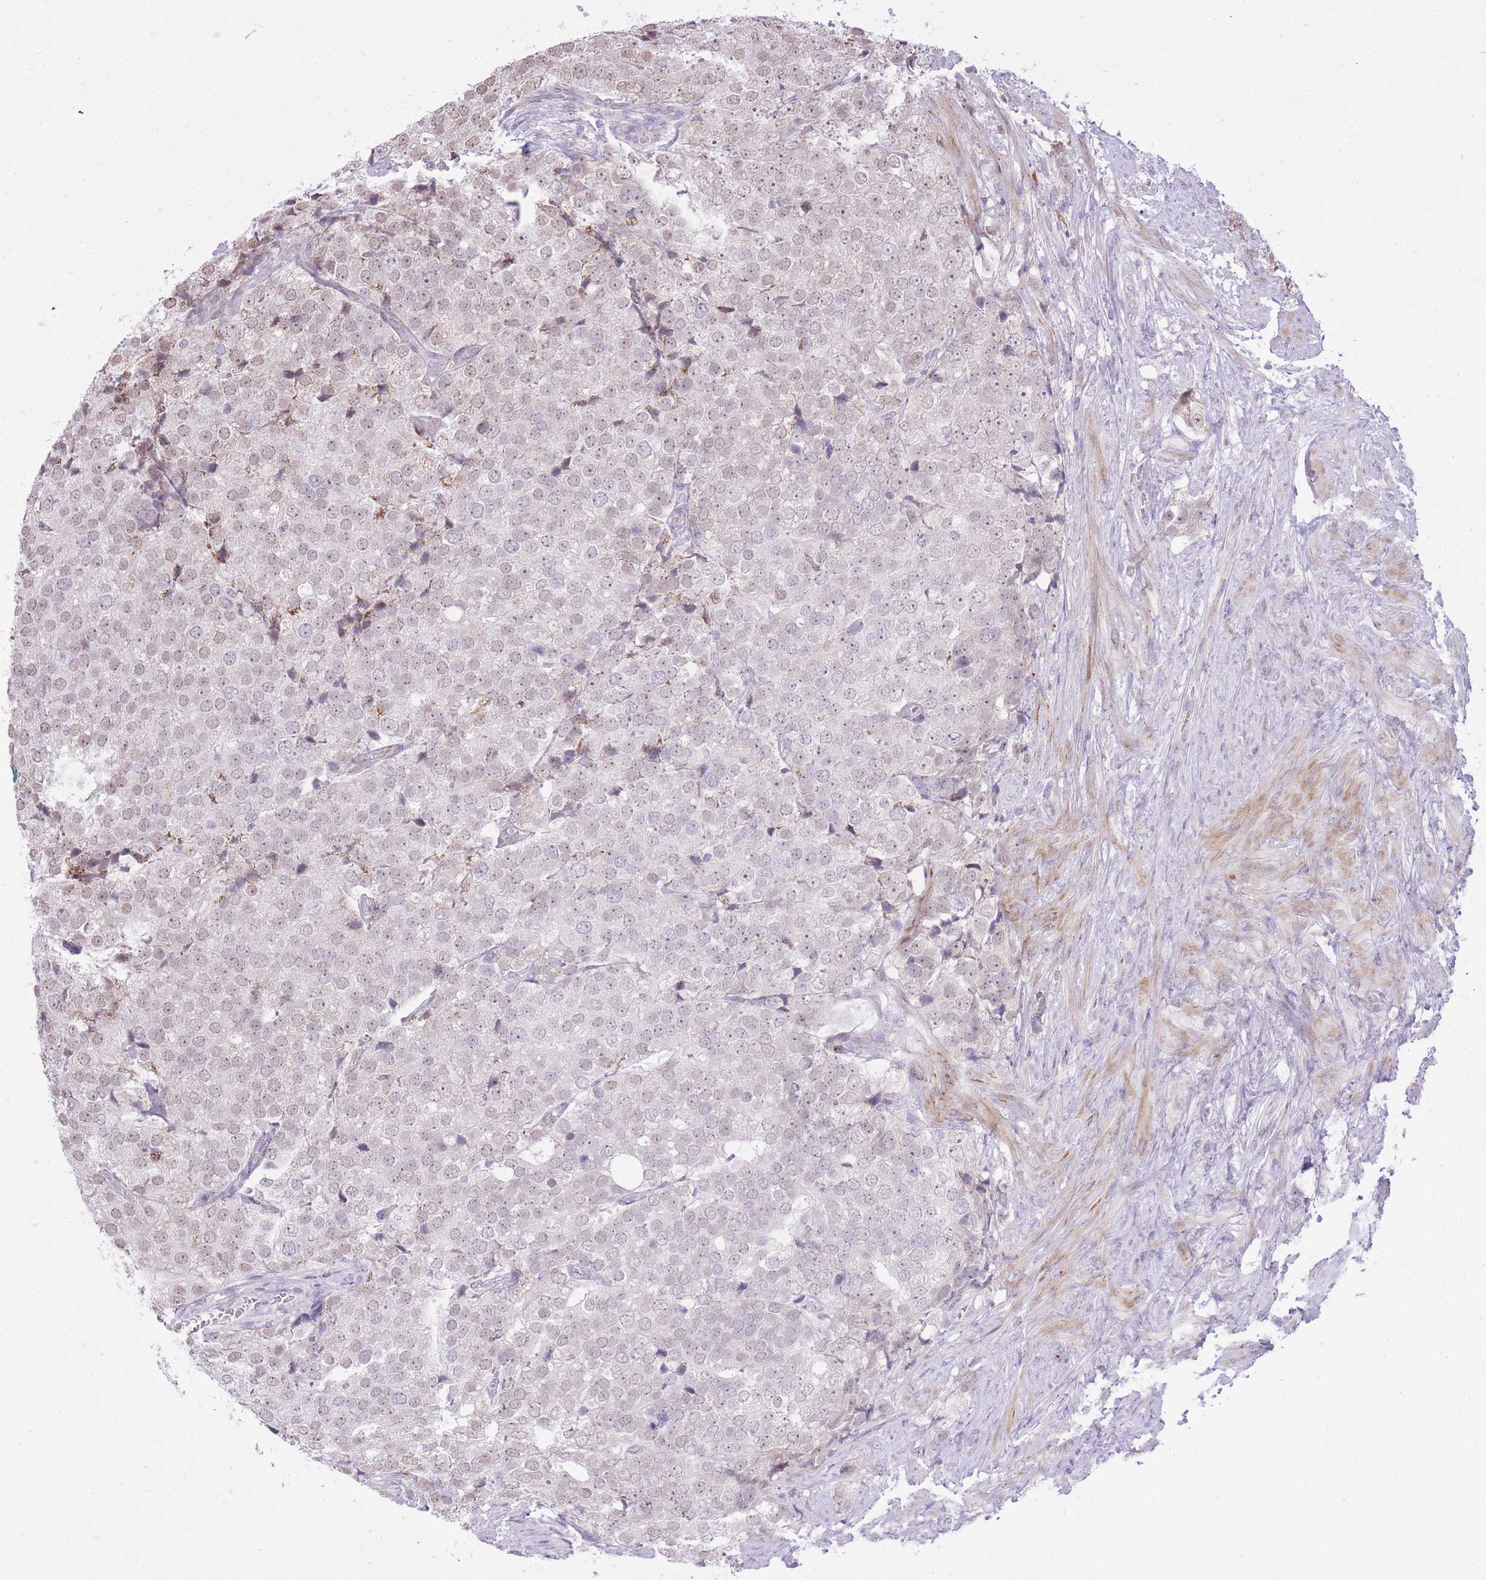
{"staining": {"intensity": "negative", "quantity": "none", "location": "none"}, "tissue": "prostate cancer", "cell_type": "Tumor cells", "image_type": "cancer", "snomed": [{"axis": "morphology", "description": "Adenocarcinoma, High grade"}, {"axis": "topography", "description": "Prostate"}], "caption": "Human high-grade adenocarcinoma (prostate) stained for a protein using immunohistochemistry (IHC) reveals no staining in tumor cells.", "gene": "DENND2D", "patient": {"sex": "male", "age": 49}}